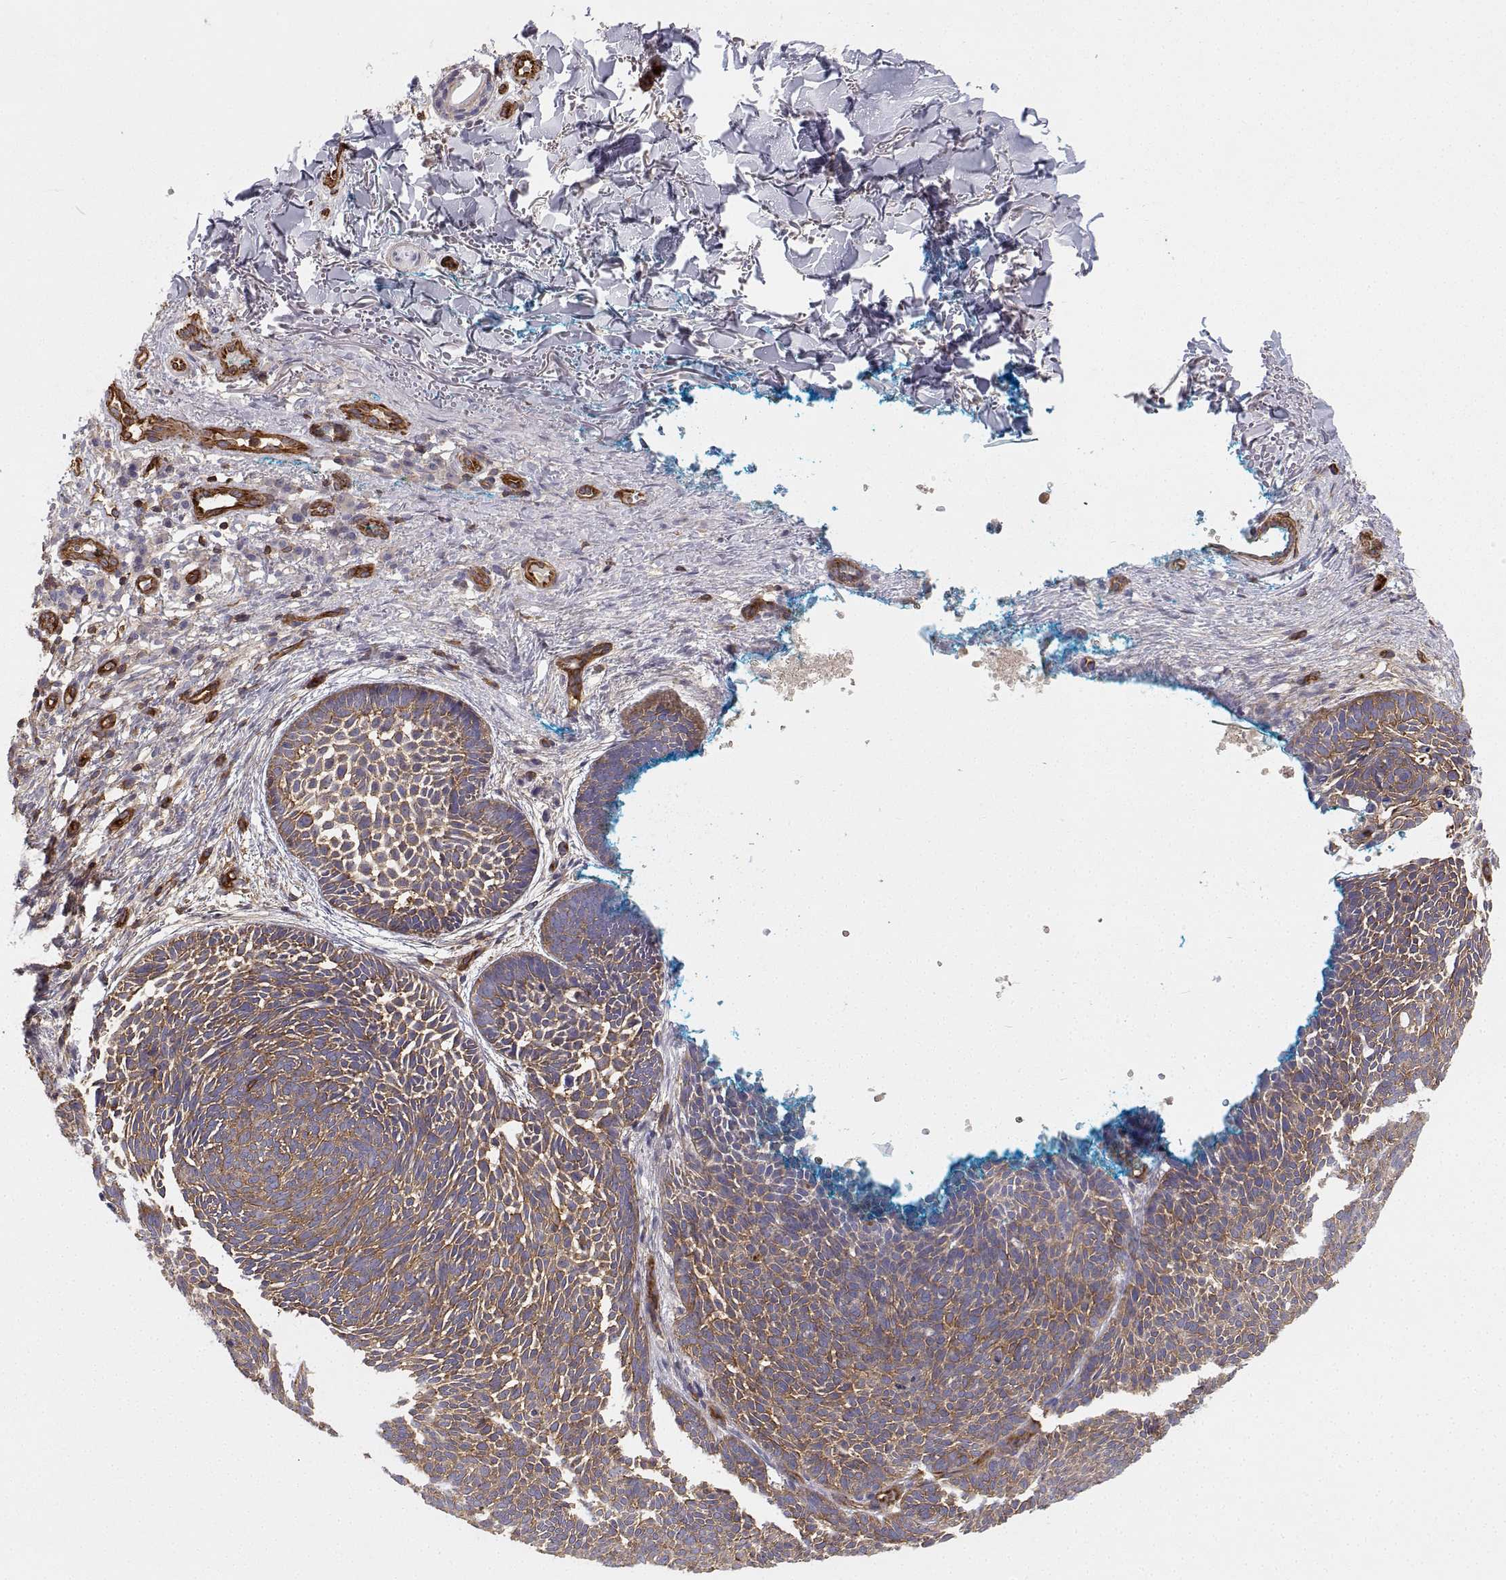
{"staining": {"intensity": "moderate", "quantity": ">75%", "location": "cytoplasmic/membranous"}, "tissue": "skin cancer", "cell_type": "Tumor cells", "image_type": "cancer", "snomed": [{"axis": "morphology", "description": "Basal cell carcinoma"}, {"axis": "topography", "description": "Skin"}, {"axis": "topography", "description": "Skin of trunk"}], "caption": "Immunohistochemistry staining of skin cancer (basal cell carcinoma), which demonstrates medium levels of moderate cytoplasmic/membranous staining in approximately >75% of tumor cells indicating moderate cytoplasmic/membranous protein expression. The staining was performed using DAB (brown) for protein detection and nuclei were counterstained in hematoxylin (blue).", "gene": "MYH9", "patient": {"sex": "male", "age": 74}}